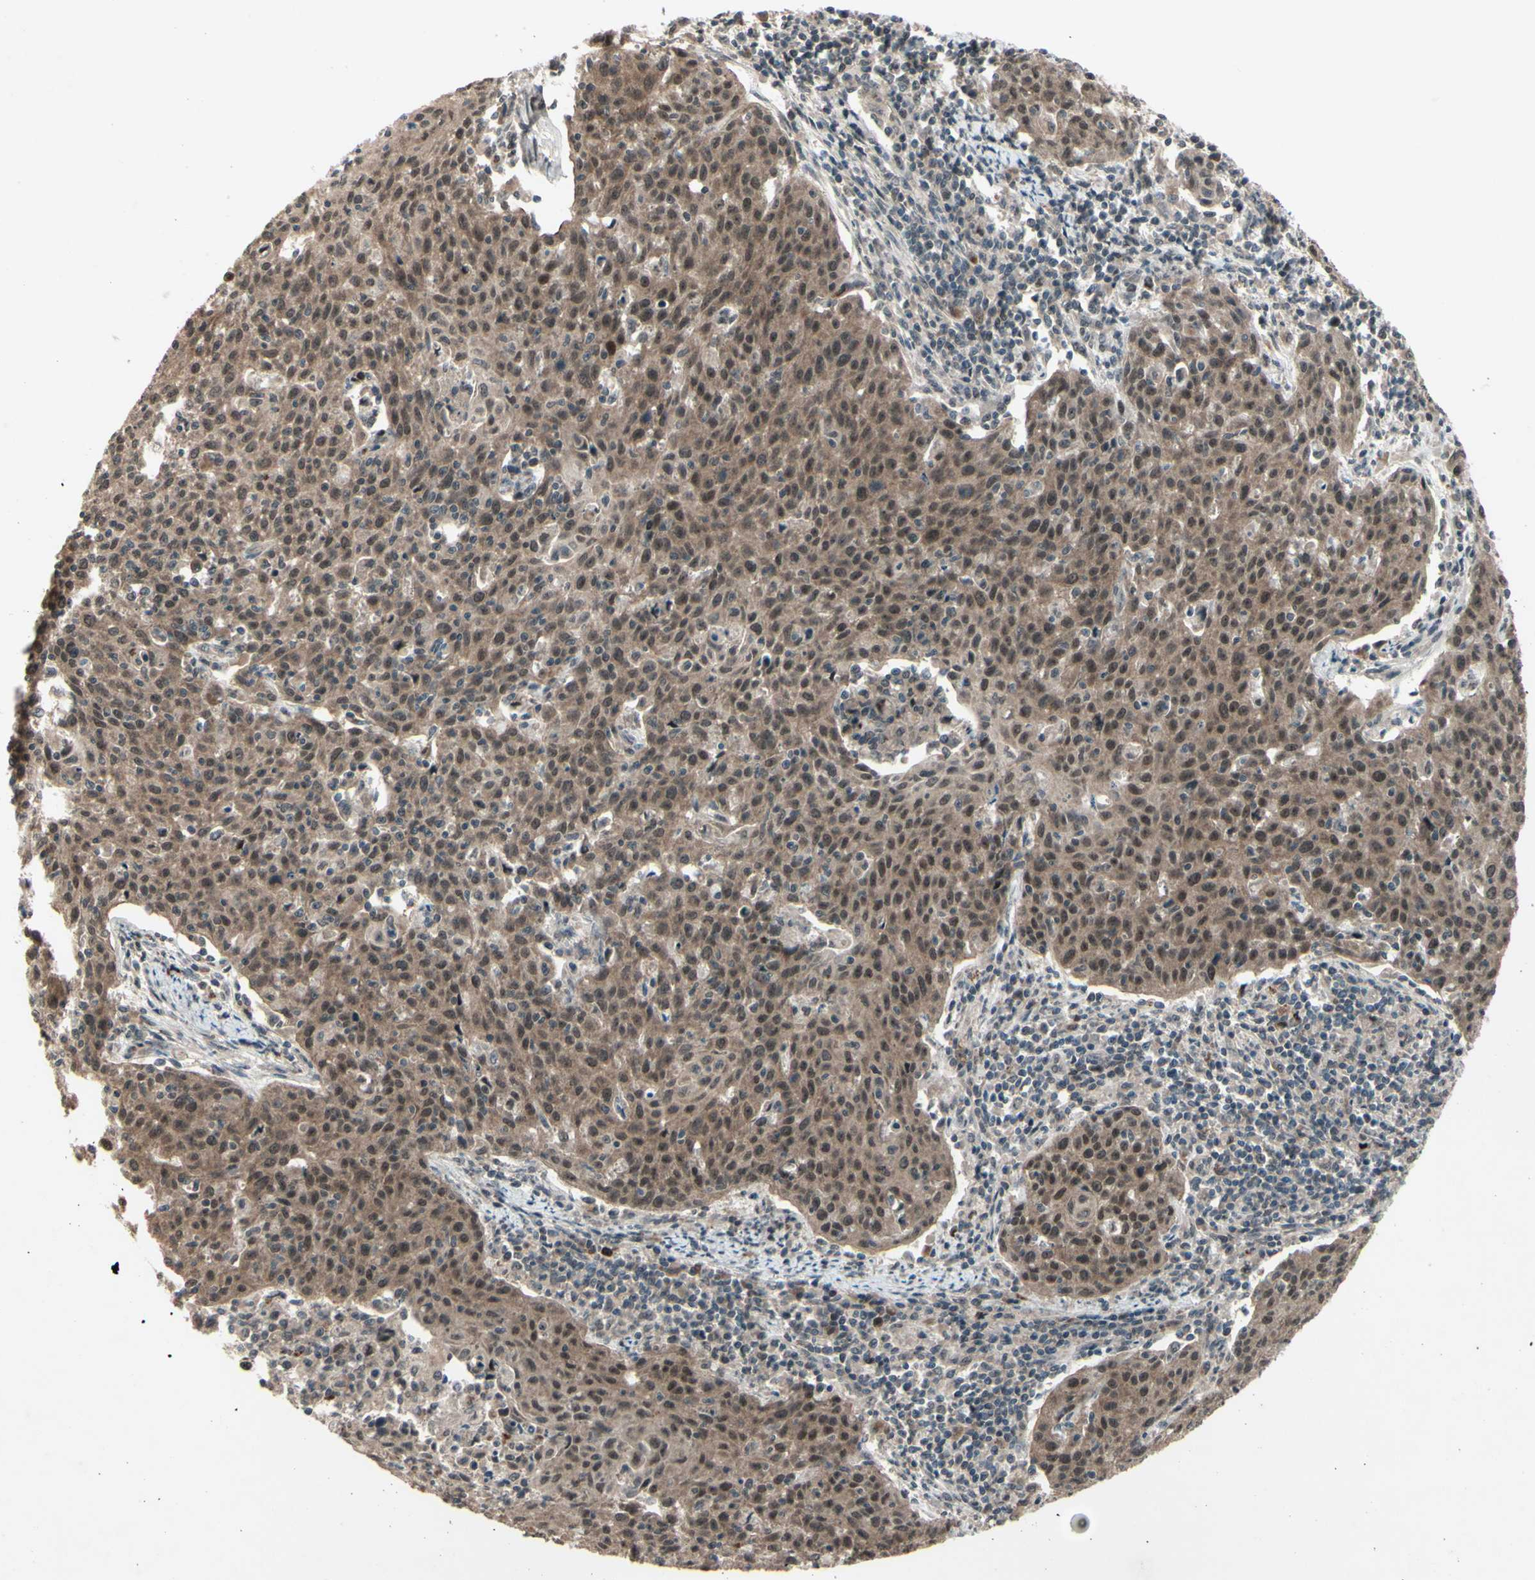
{"staining": {"intensity": "moderate", "quantity": ">75%", "location": "cytoplasmic/membranous,nuclear"}, "tissue": "cervical cancer", "cell_type": "Tumor cells", "image_type": "cancer", "snomed": [{"axis": "morphology", "description": "Squamous cell carcinoma, NOS"}, {"axis": "topography", "description": "Cervix"}], "caption": "The photomicrograph exhibits a brown stain indicating the presence of a protein in the cytoplasmic/membranous and nuclear of tumor cells in squamous cell carcinoma (cervical). The staining was performed using DAB, with brown indicating positive protein expression. Nuclei are stained blue with hematoxylin.", "gene": "MLF2", "patient": {"sex": "female", "age": 38}}